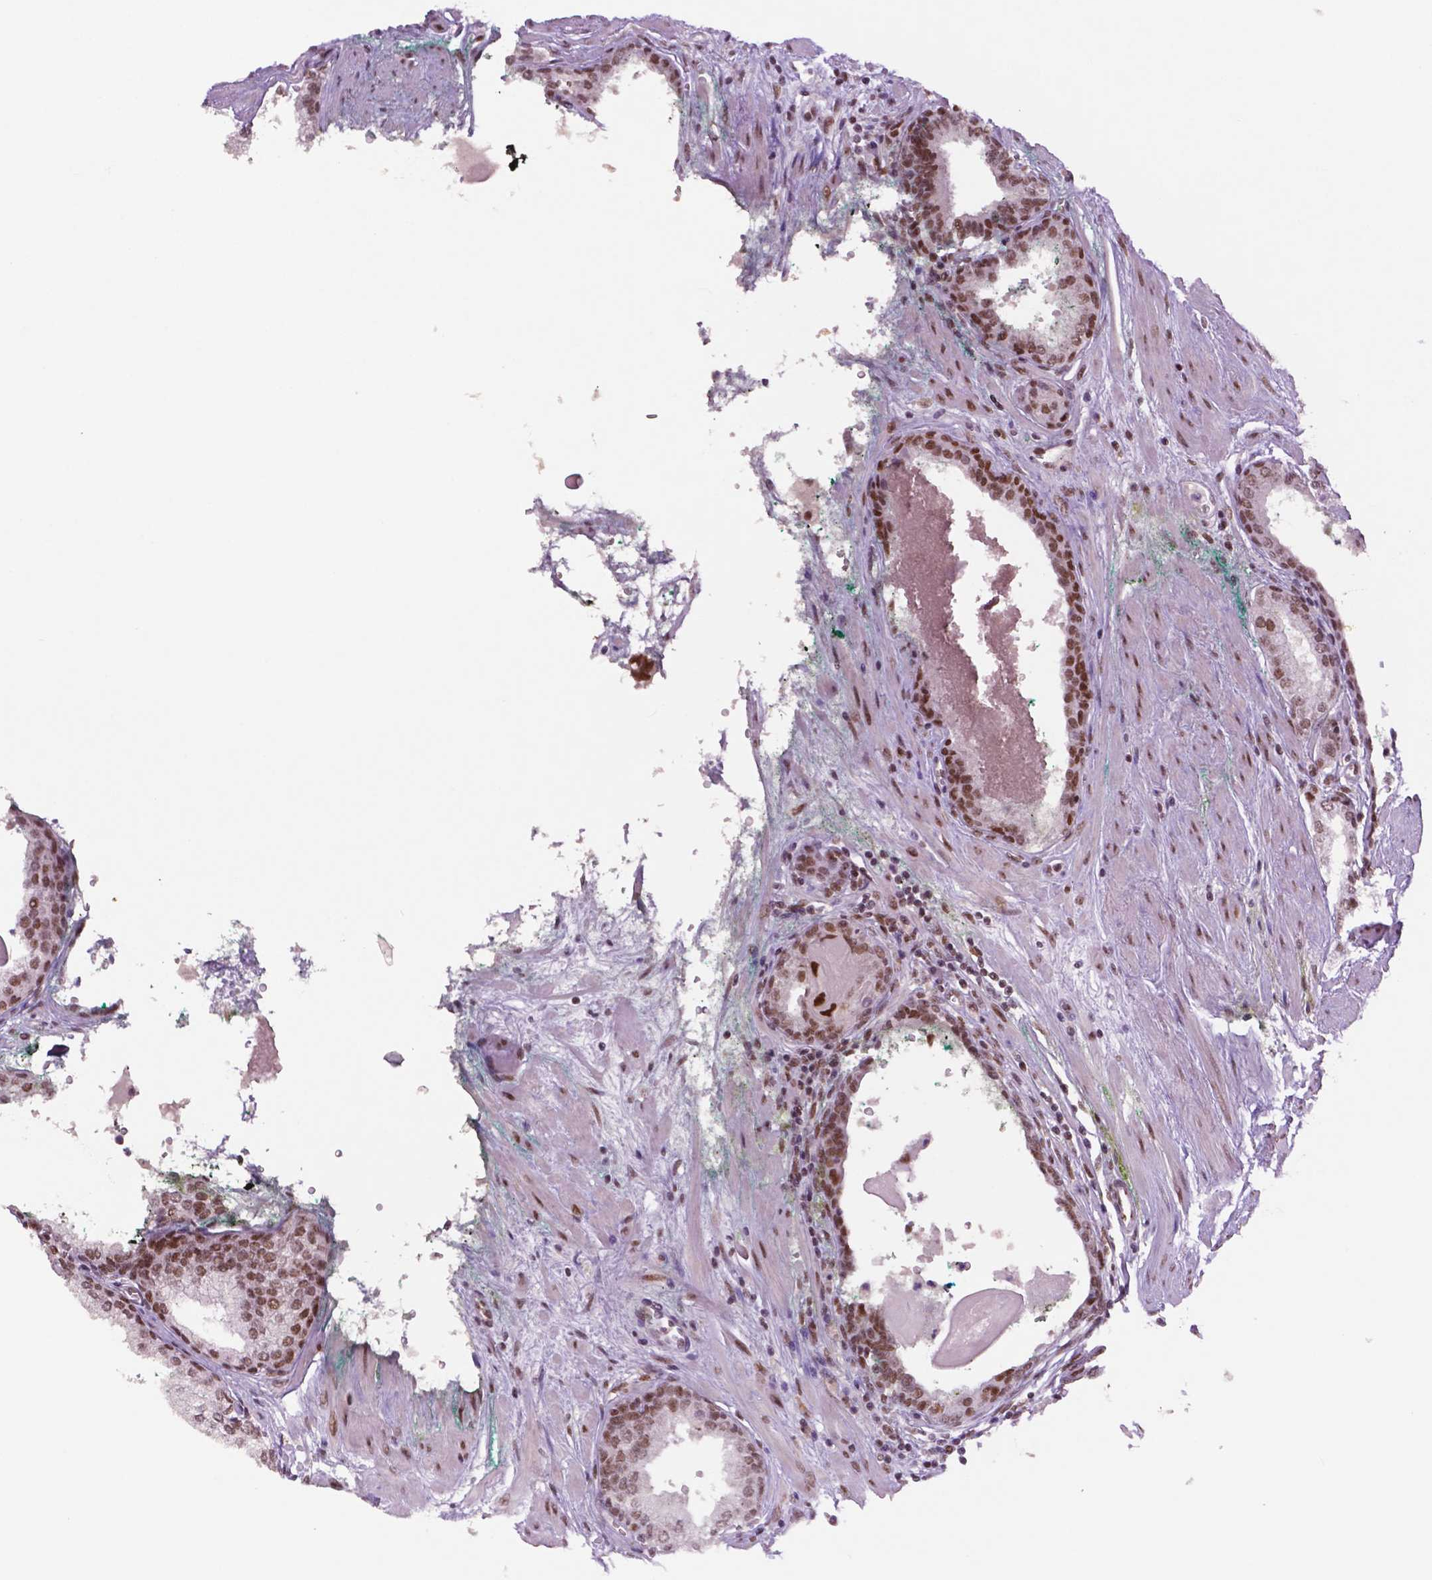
{"staining": {"intensity": "weak", "quantity": "25%-75%", "location": "nuclear"}, "tissue": "prostate cancer", "cell_type": "Tumor cells", "image_type": "cancer", "snomed": [{"axis": "morphology", "description": "Adenocarcinoma, Low grade"}, {"axis": "topography", "description": "Prostate"}], "caption": "There is low levels of weak nuclear staining in tumor cells of prostate cancer, as demonstrated by immunohistochemical staining (brown color).", "gene": "MLH1", "patient": {"sex": "male", "age": 64}}